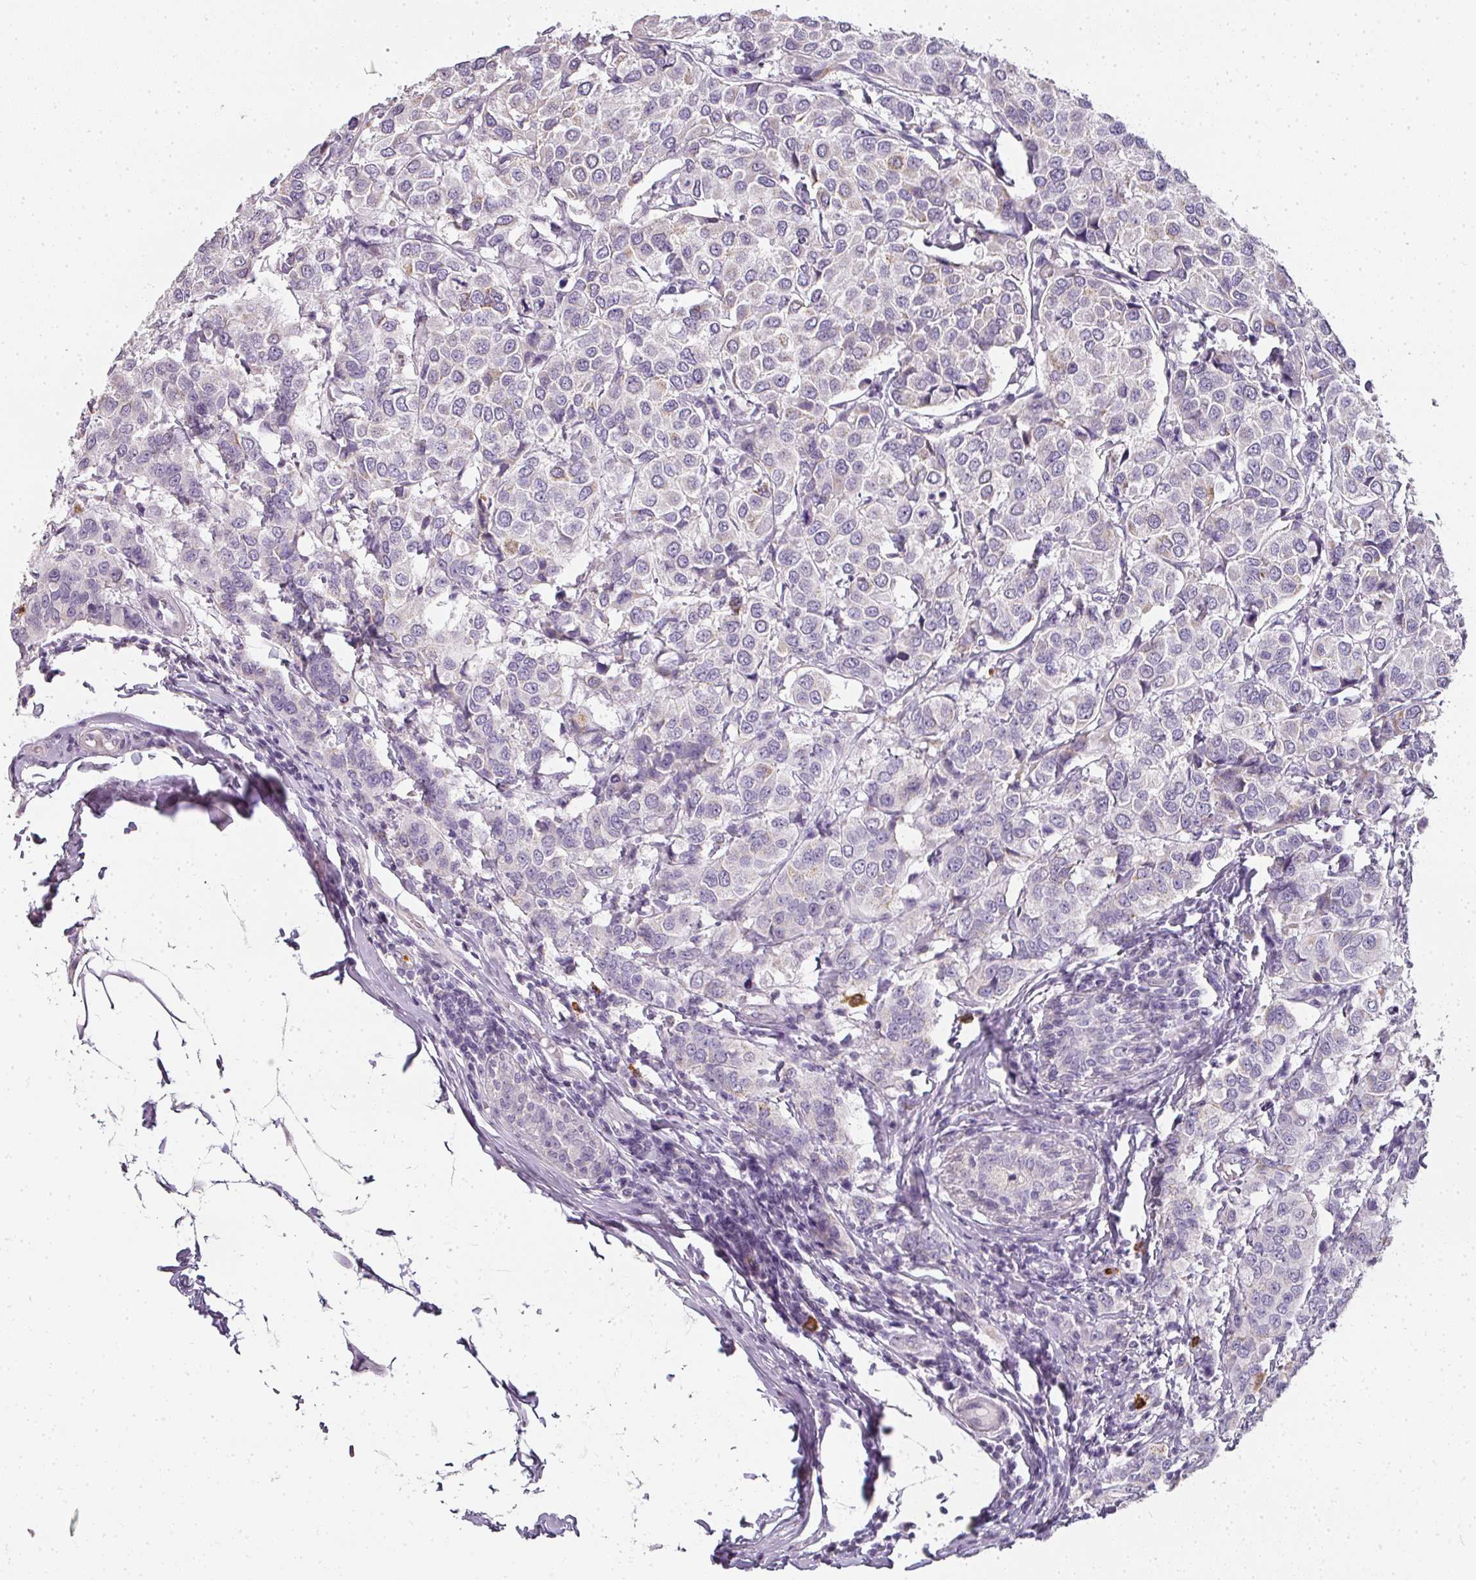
{"staining": {"intensity": "moderate", "quantity": "<25%", "location": "cytoplasmic/membranous"}, "tissue": "breast cancer", "cell_type": "Tumor cells", "image_type": "cancer", "snomed": [{"axis": "morphology", "description": "Duct carcinoma"}, {"axis": "topography", "description": "Breast"}], "caption": "Immunohistochemical staining of breast cancer displays moderate cytoplasmic/membranous protein staining in approximately <25% of tumor cells.", "gene": "CAMP", "patient": {"sex": "female", "age": 55}}